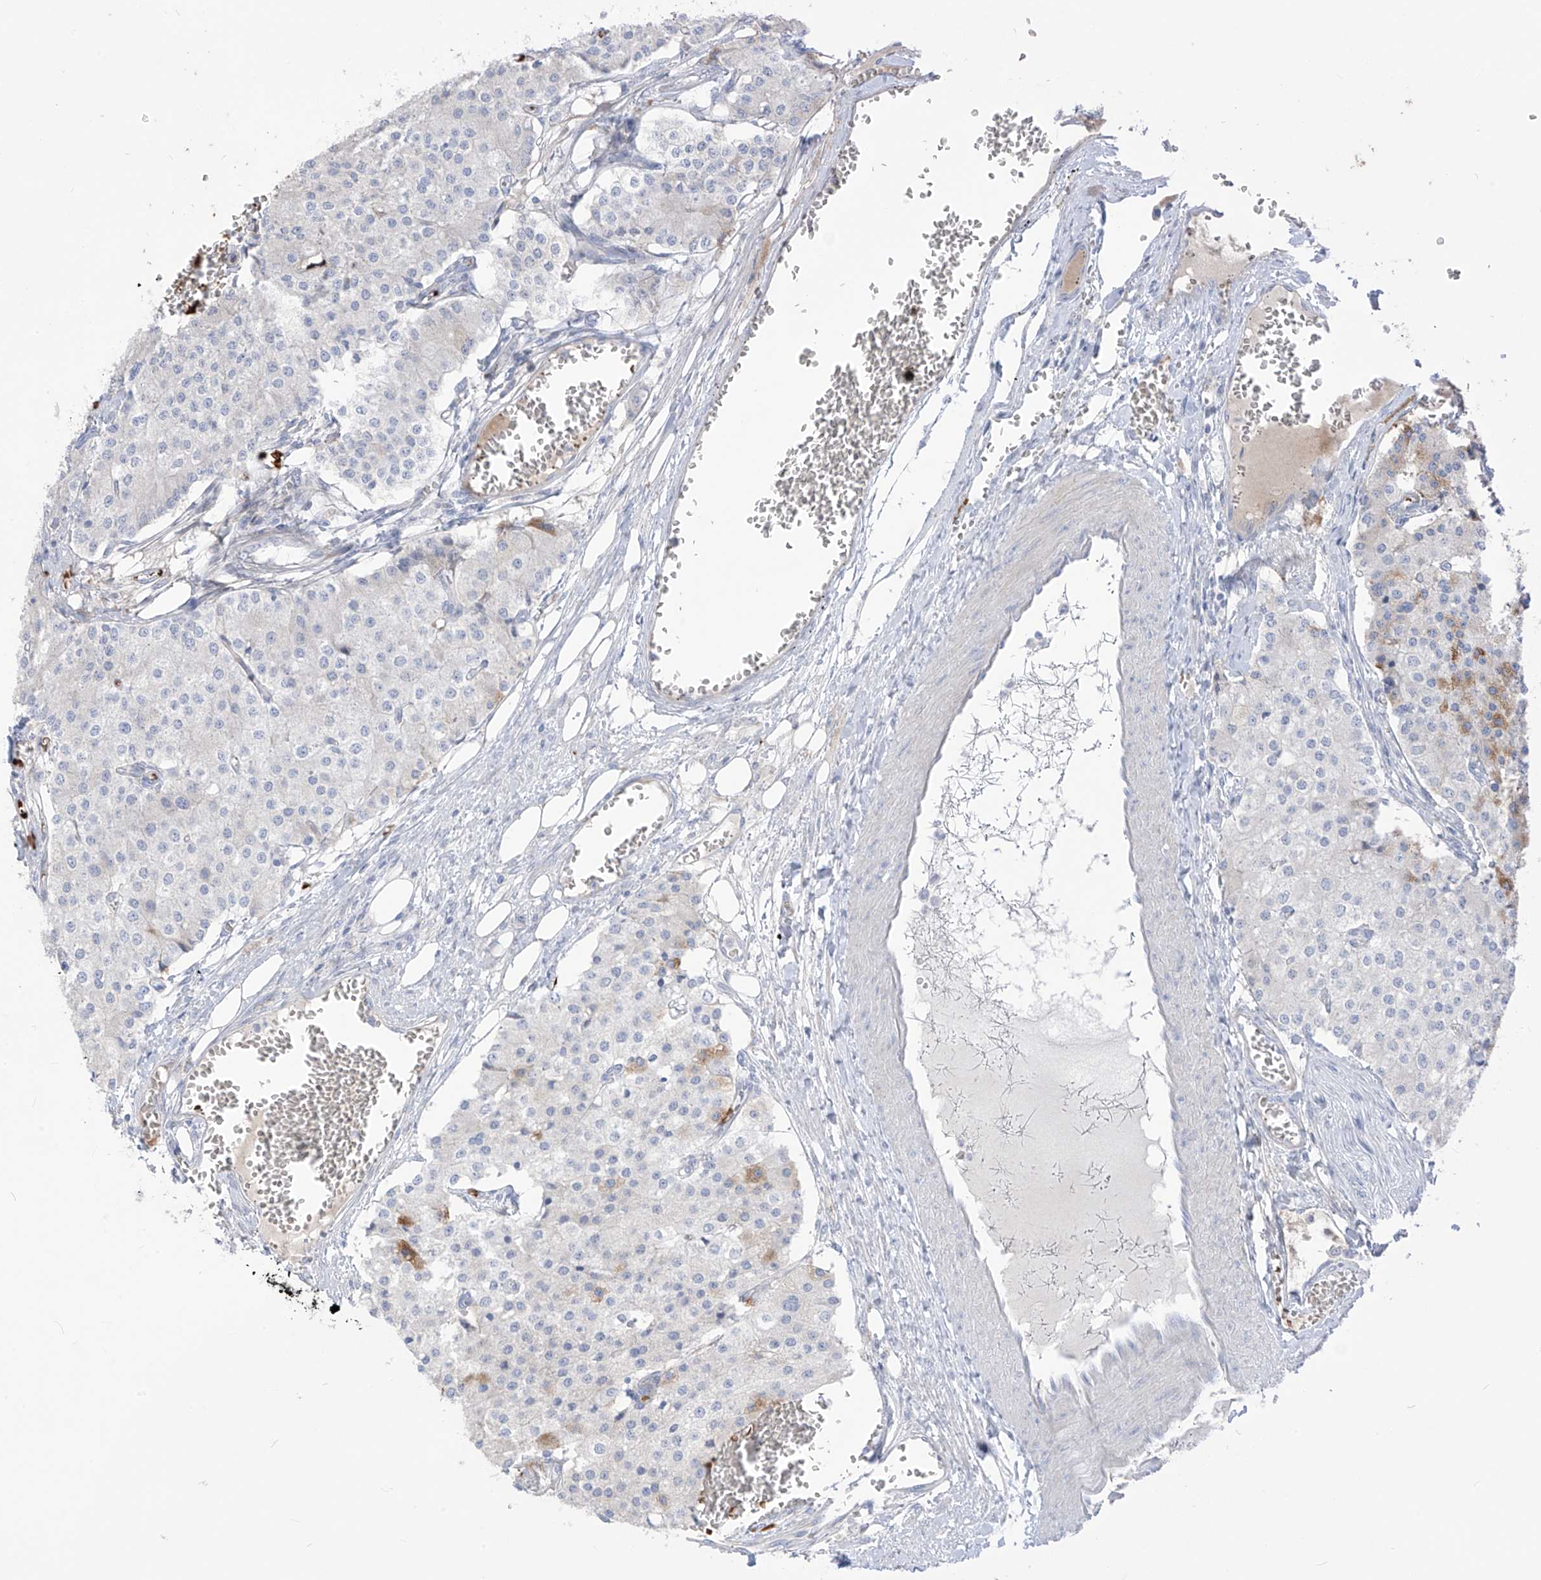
{"staining": {"intensity": "moderate", "quantity": "<25%", "location": "cytoplasmic/membranous"}, "tissue": "carcinoid", "cell_type": "Tumor cells", "image_type": "cancer", "snomed": [{"axis": "morphology", "description": "Carcinoid, malignant, NOS"}, {"axis": "topography", "description": "Colon"}], "caption": "IHC of human malignant carcinoid reveals low levels of moderate cytoplasmic/membranous expression in about <25% of tumor cells.", "gene": "ASPRV1", "patient": {"sex": "female", "age": 52}}